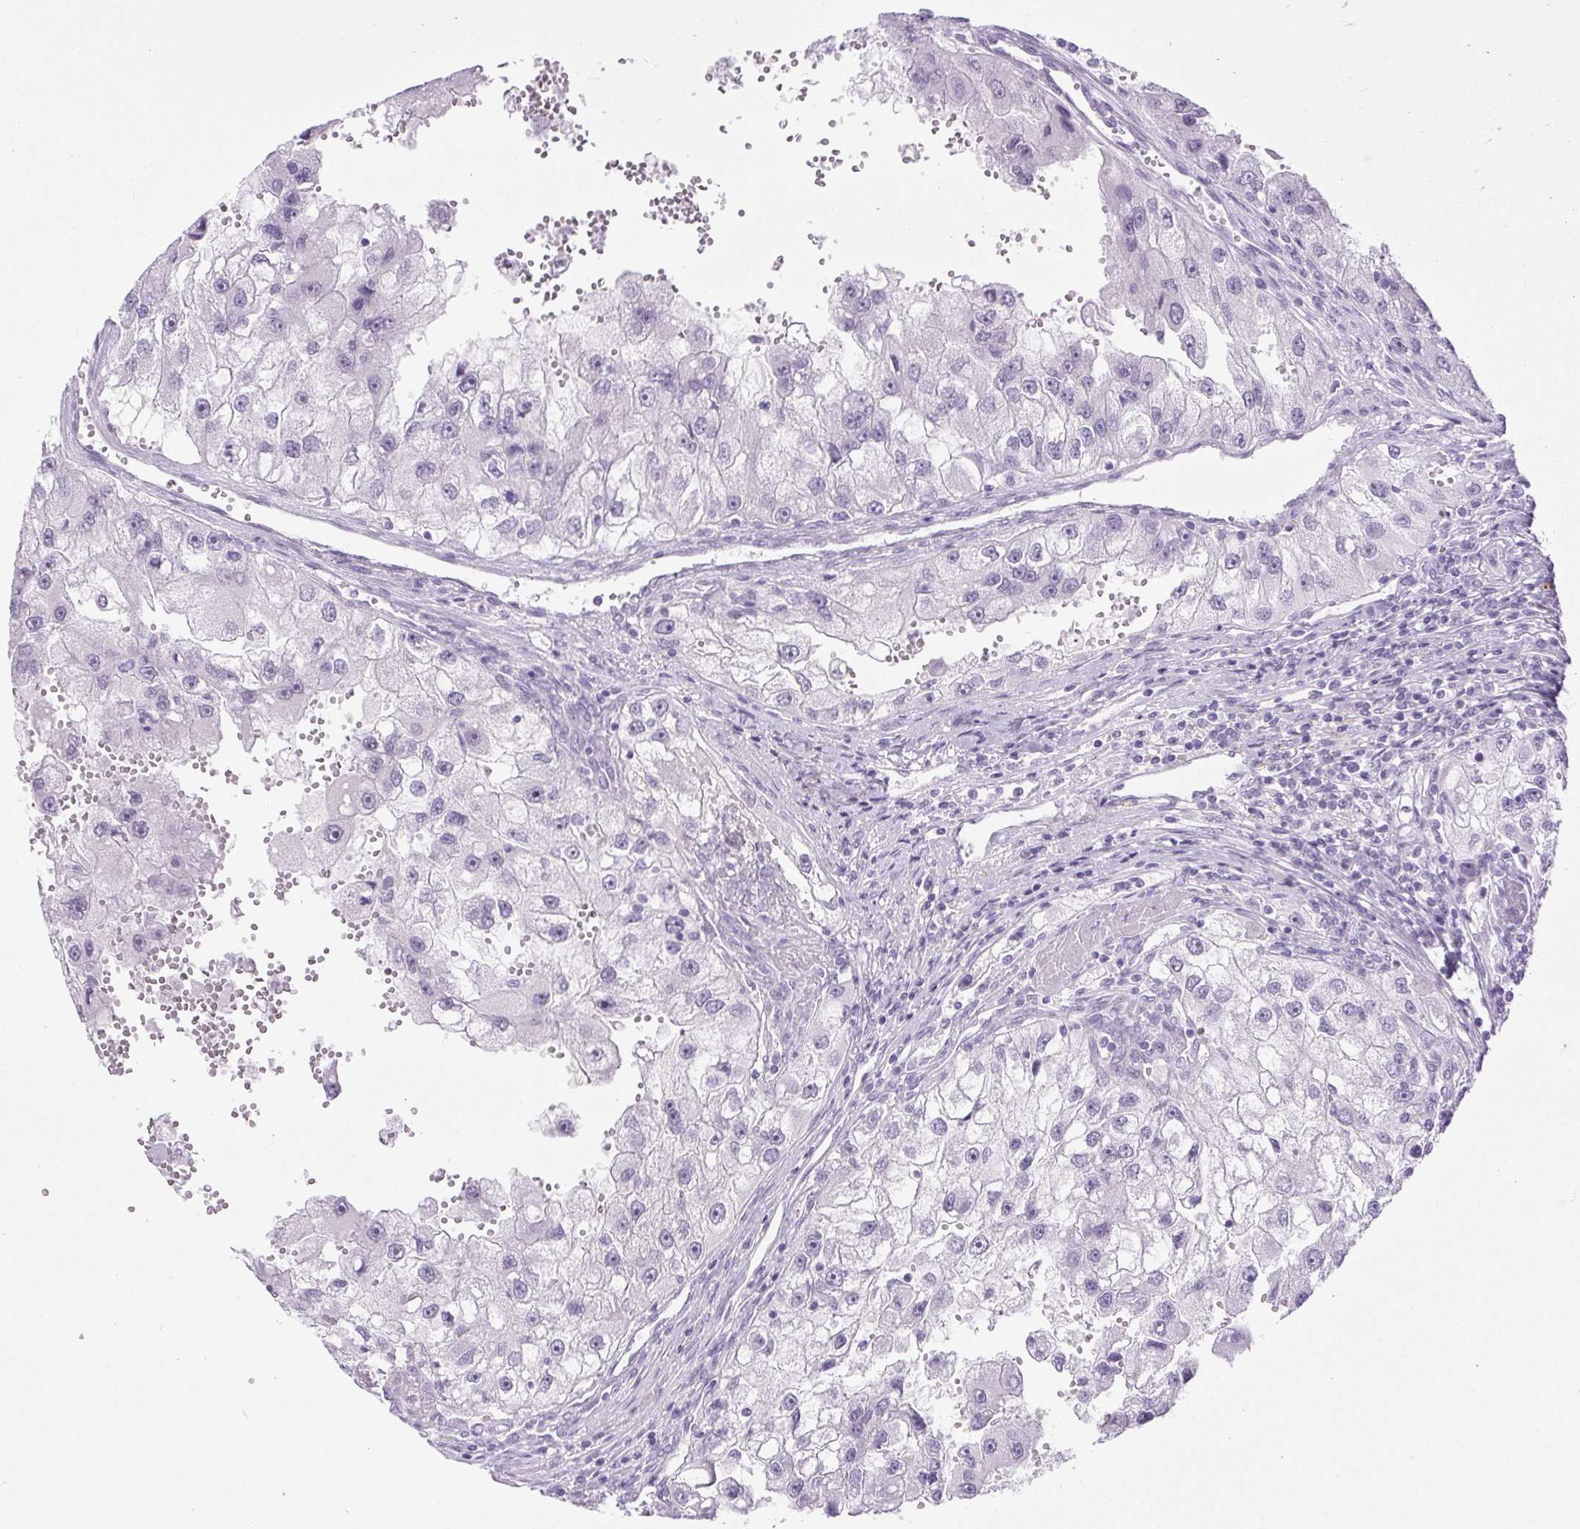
{"staining": {"intensity": "negative", "quantity": "none", "location": "none"}, "tissue": "renal cancer", "cell_type": "Tumor cells", "image_type": "cancer", "snomed": [{"axis": "morphology", "description": "Adenocarcinoma, NOS"}, {"axis": "topography", "description": "Kidney"}], "caption": "Human renal cancer stained for a protein using immunohistochemistry (IHC) exhibits no expression in tumor cells.", "gene": "BCAS1", "patient": {"sex": "male", "age": 63}}